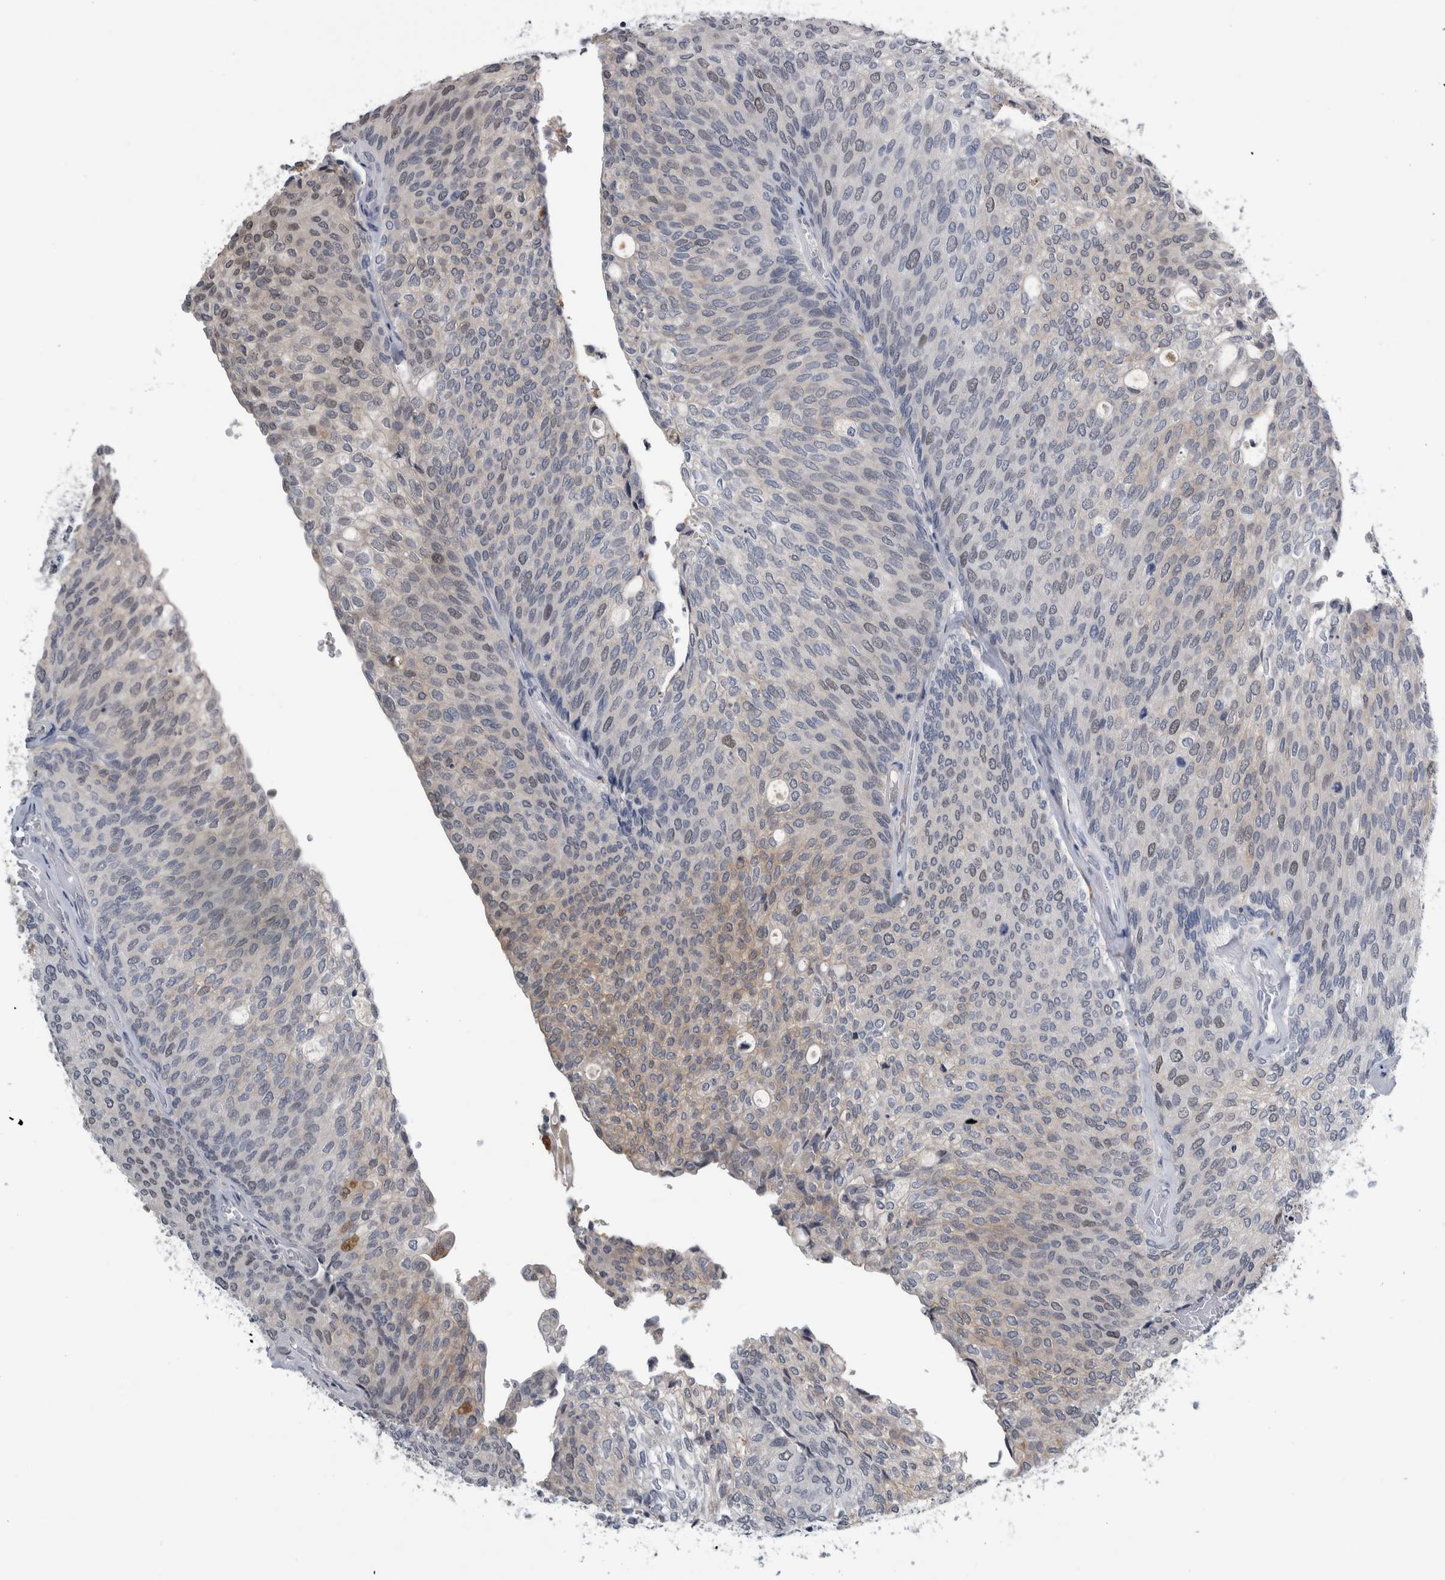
{"staining": {"intensity": "weak", "quantity": "25%-75%", "location": "cytoplasmic/membranous"}, "tissue": "urothelial cancer", "cell_type": "Tumor cells", "image_type": "cancer", "snomed": [{"axis": "morphology", "description": "Urothelial carcinoma, Low grade"}, {"axis": "topography", "description": "Urinary bladder"}], "caption": "Human low-grade urothelial carcinoma stained with a protein marker shows weak staining in tumor cells.", "gene": "COL14A1", "patient": {"sex": "female", "age": 79}}